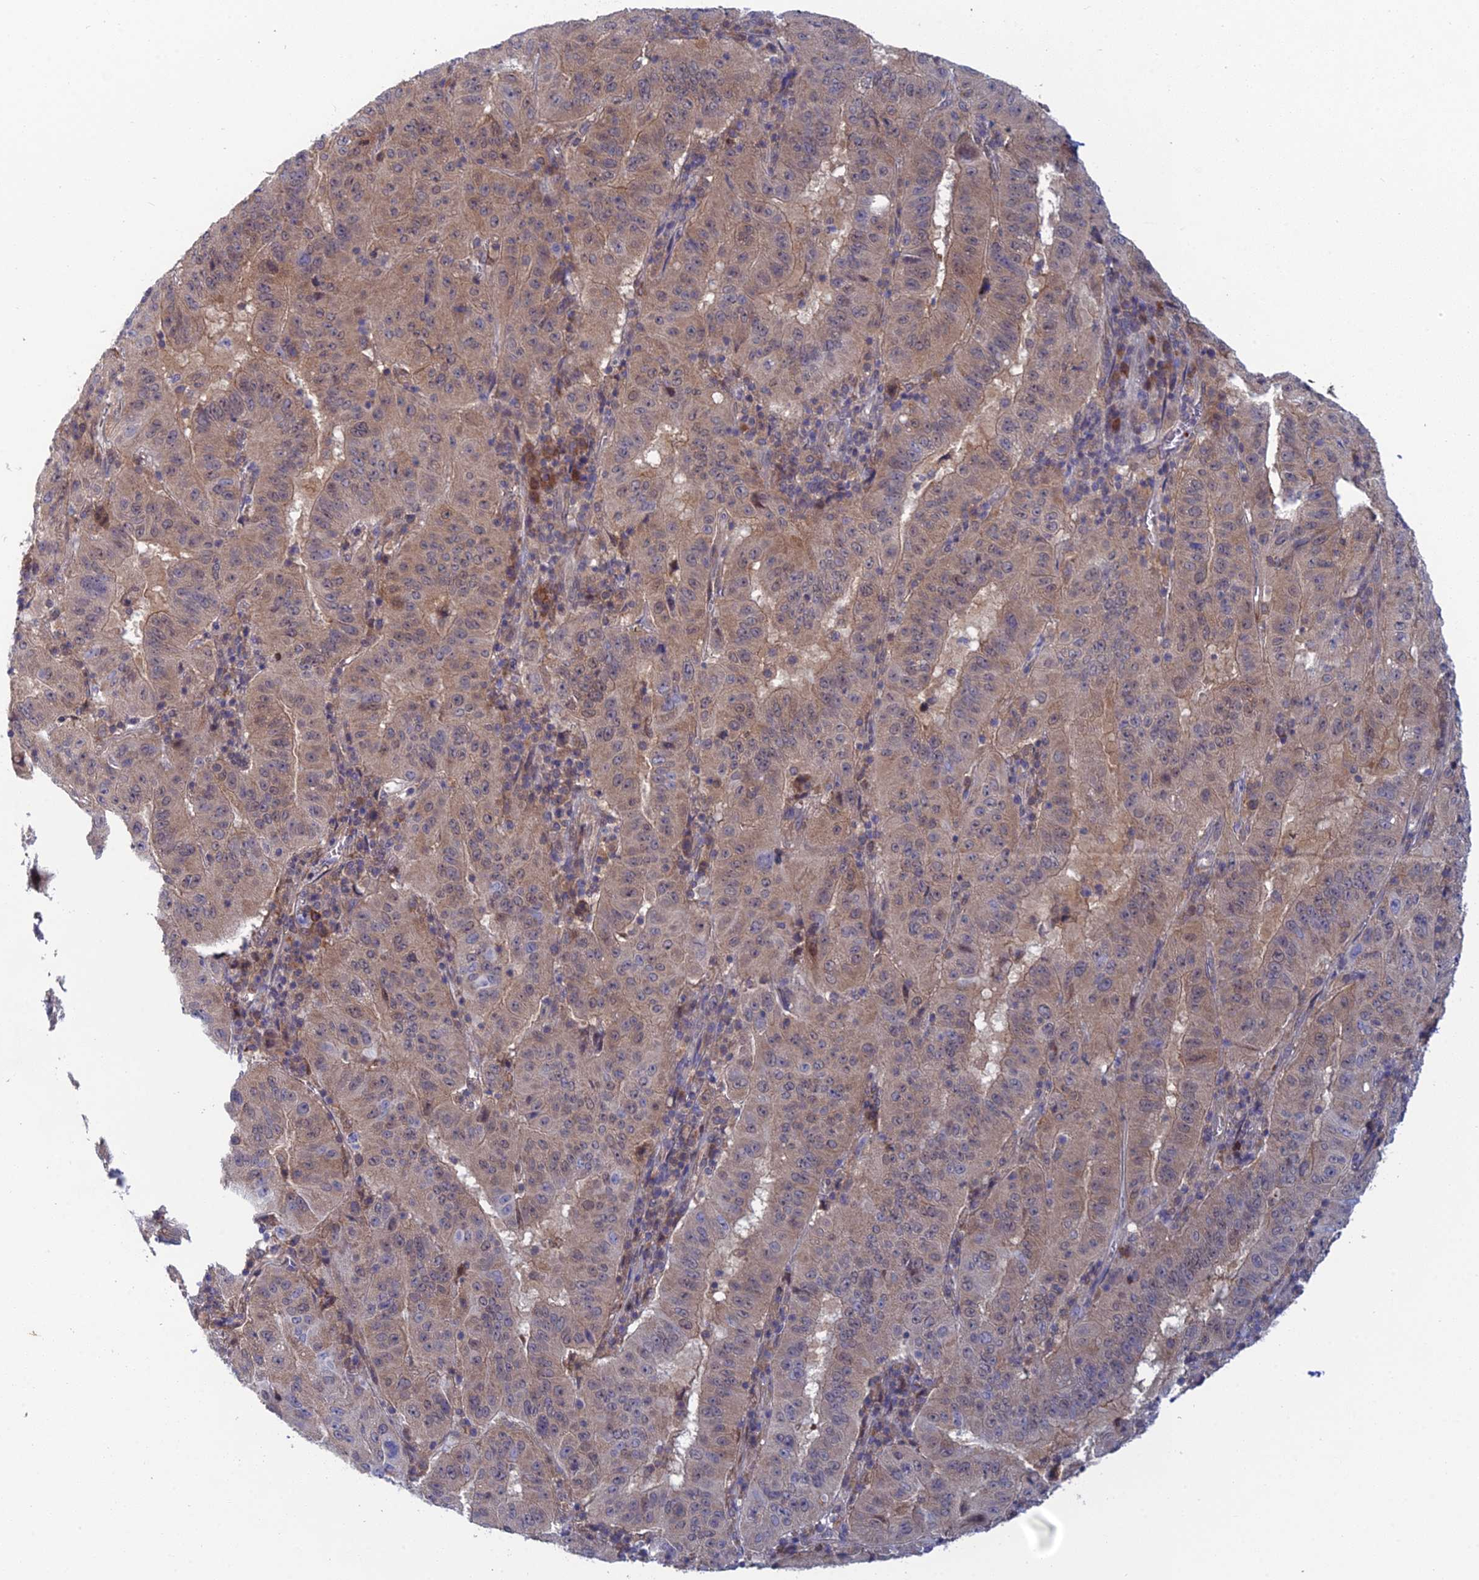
{"staining": {"intensity": "weak", "quantity": "25%-75%", "location": "cytoplasmic/membranous"}, "tissue": "pancreatic cancer", "cell_type": "Tumor cells", "image_type": "cancer", "snomed": [{"axis": "morphology", "description": "Adenocarcinoma, NOS"}, {"axis": "topography", "description": "Pancreas"}], "caption": "Protein expression analysis of human adenocarcinoma (pancreatic) reveals weak cytoplasmic/membranous staining in about 25%-75% of tumor cells. The protein is shown in brown color, while the nuclei are stained blue.", "gene": "SRA1", "patient": {"sex": "male", "age": 63}}